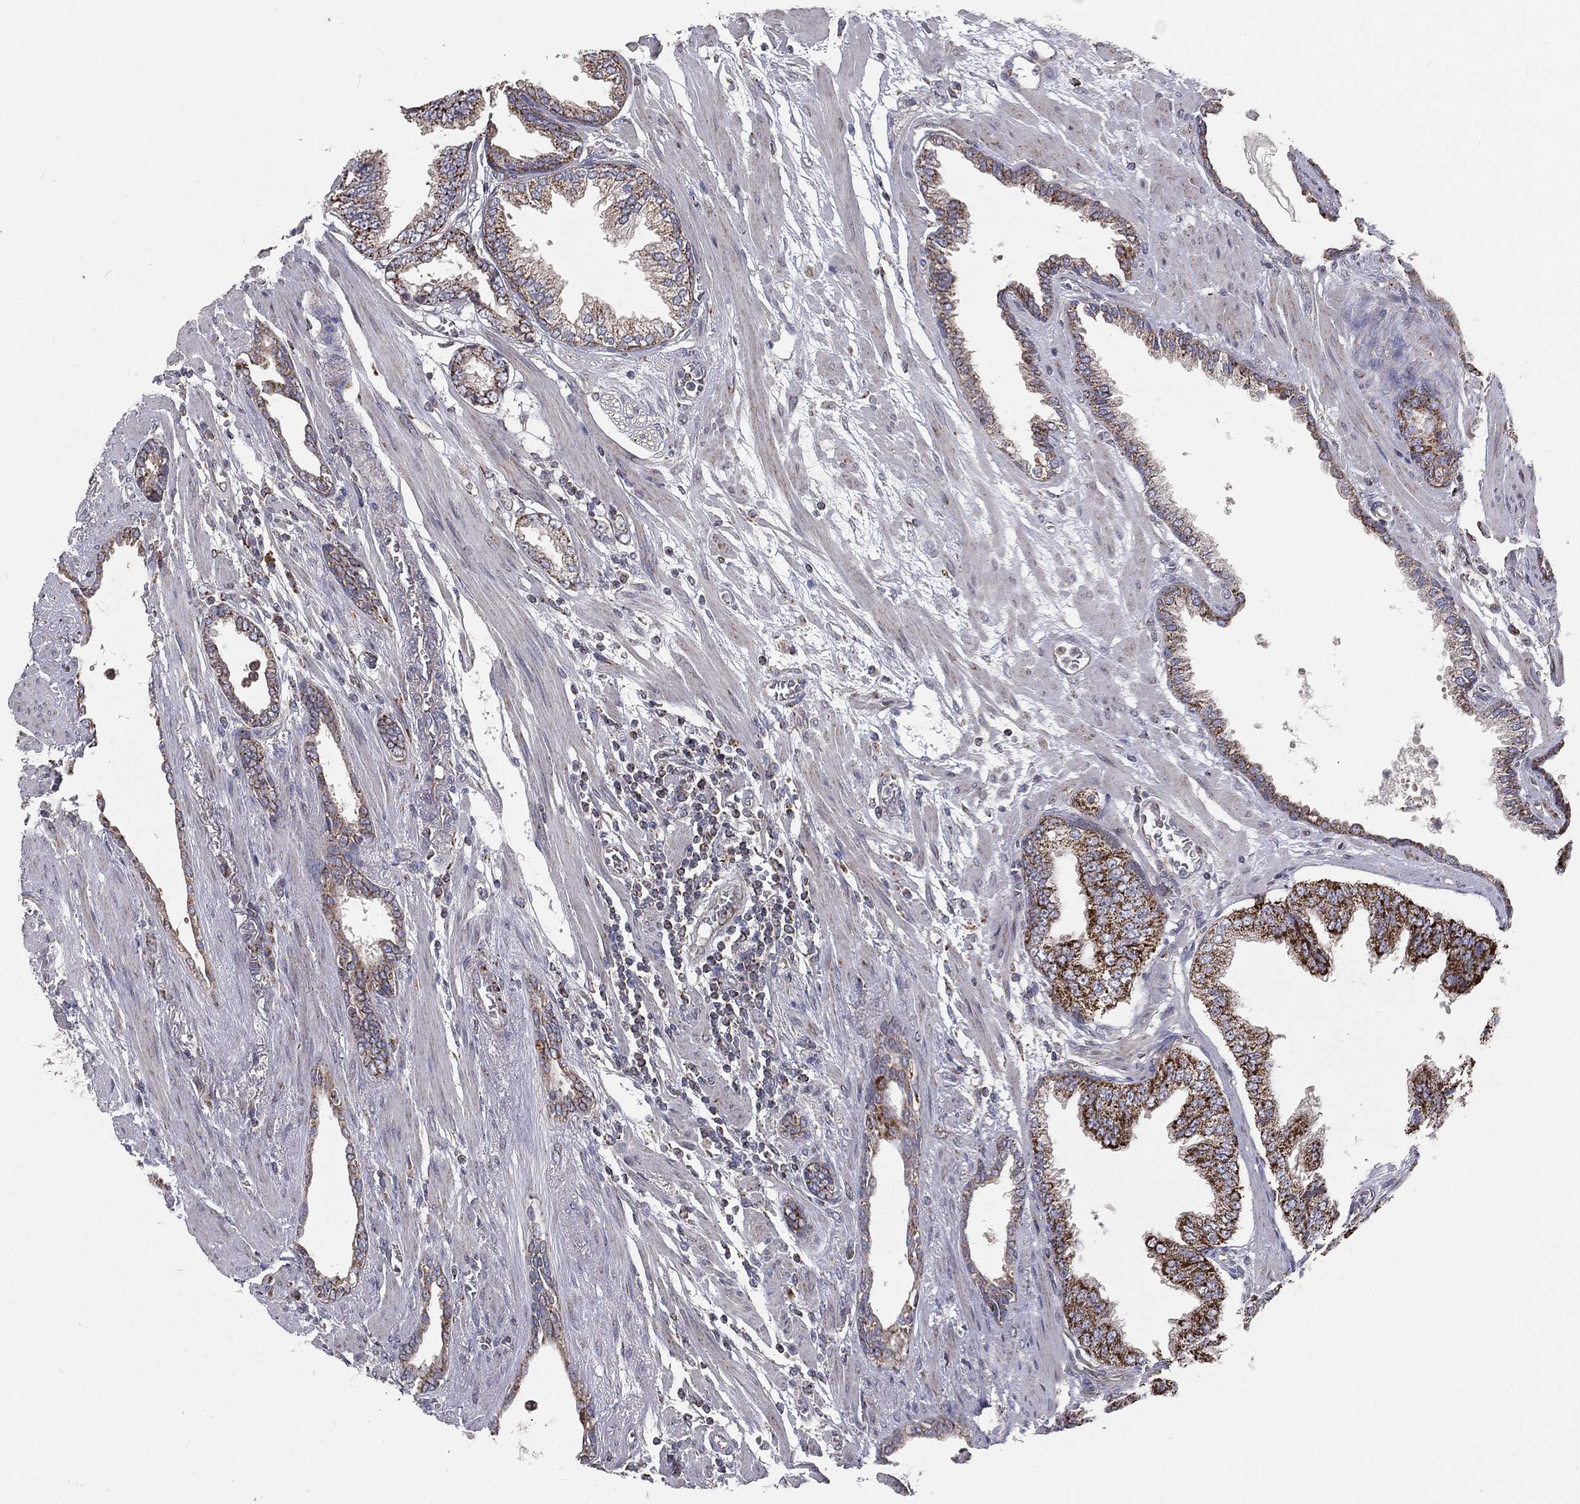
{"staining": {"intensity": "strong", "quantity": "<25%", "location": "cytoplasmic/membranous"}, "tissue": "prostate cancer", "cell_type": "Tumor cells", "image_type": "cancer", "snomed": [{"axis": "morphology", "description": "Adenocarcinoma, Low grade"}, {"axis": "topography", "description": "Prostate"}], "caption": "Prostate cancer stained for a protein demonstrates strong cytoplasmic/membranous positivity in tumor cells.", "gene": "HADH", "patient": {"sex": "male", "age": 69}}